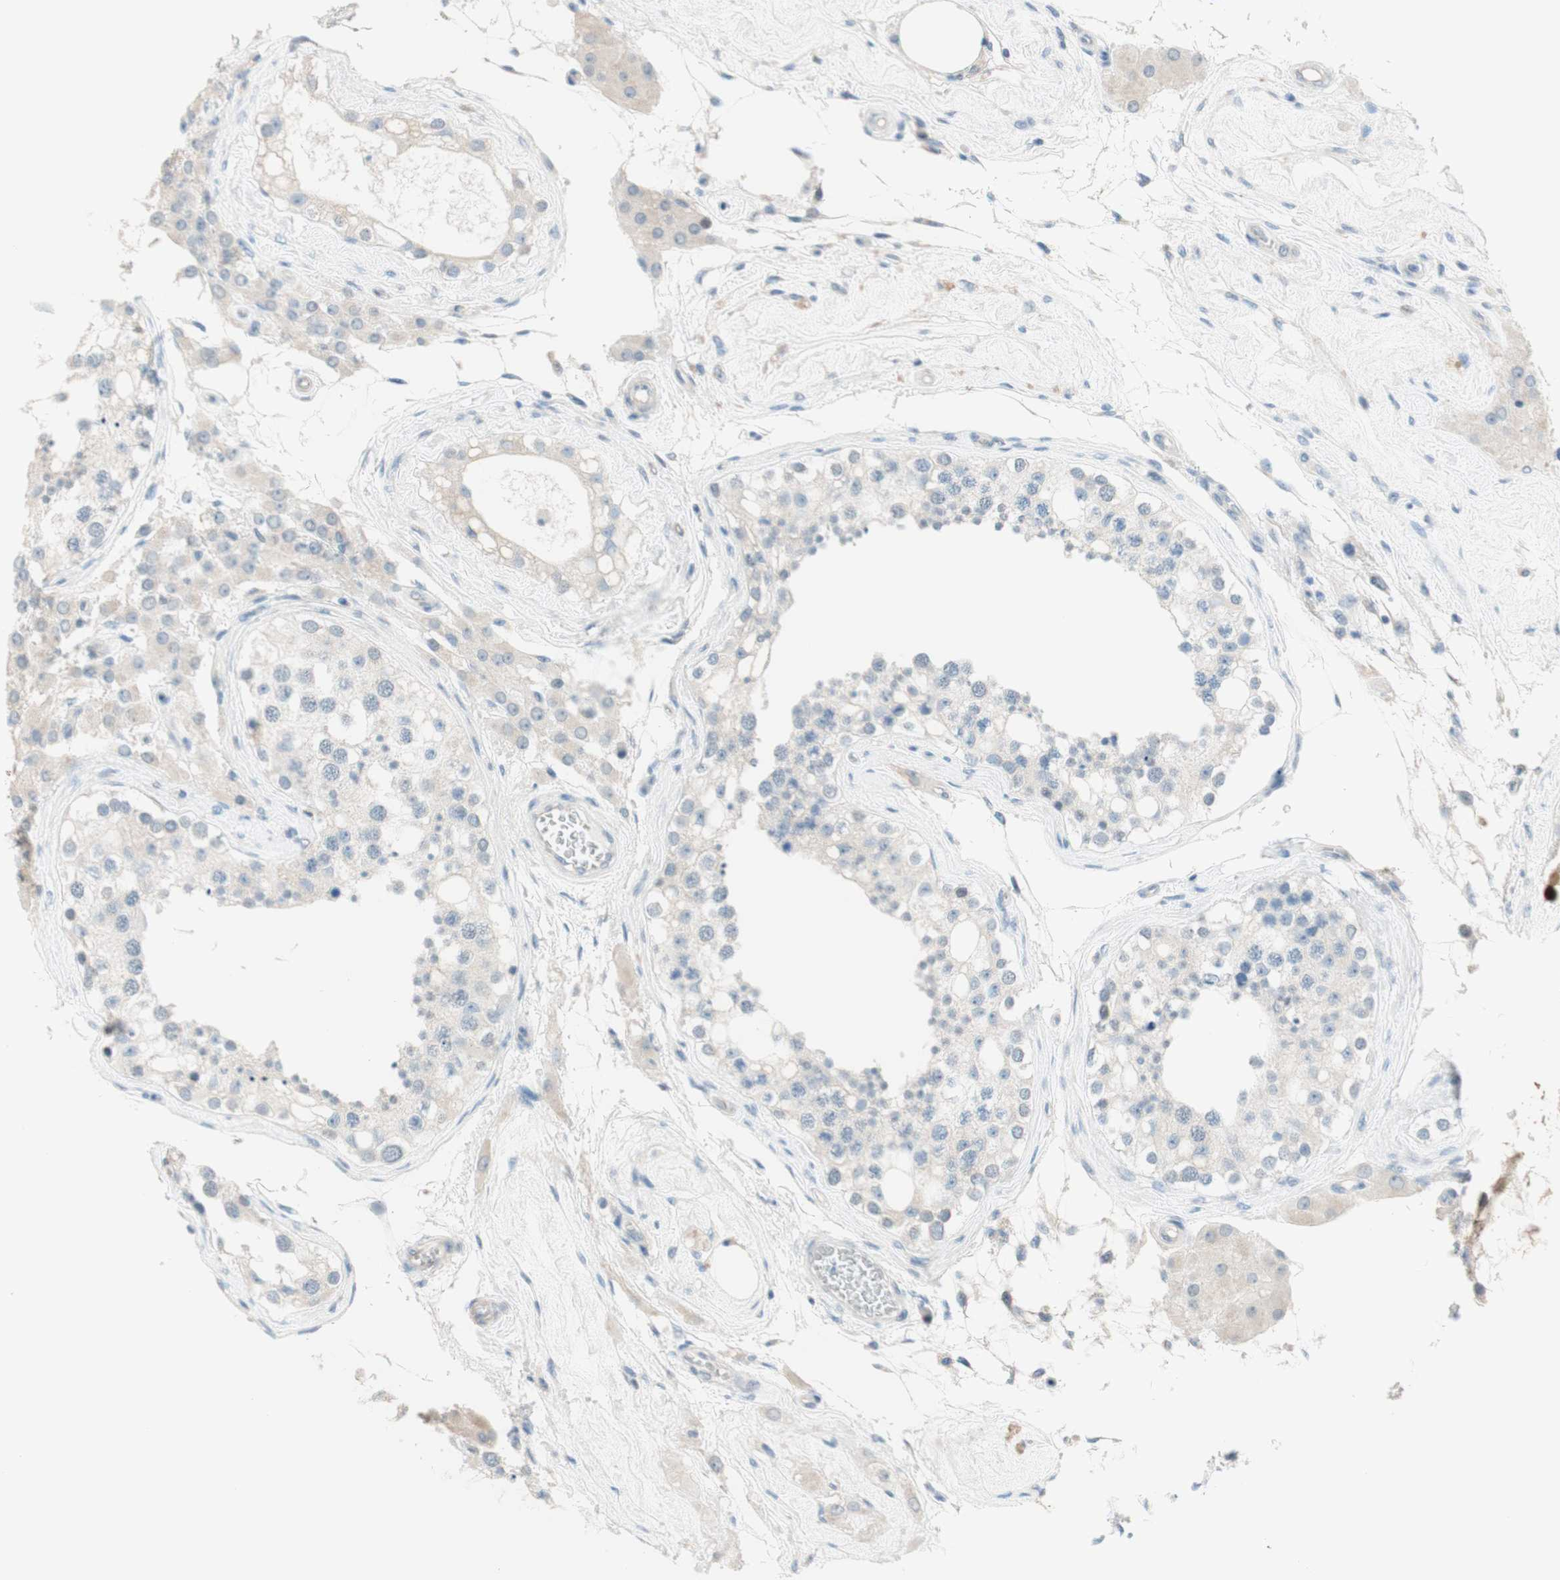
{"staining": {"intensity": "weak", "quantity": "<25%", "location": "nuclear"}, "tissue": "testis", "cell_type": "Cells in seminiferous ducts", "image_type": "normal", "snomed": [{"axis": "morphology", "description": "Normal tissue, NOS"}, {"axis": "topography", "description": "Testis"}], "caption": "IHC of unremarkable human testis reveals no positivity in cells in seminiferous ducts. (Brightfield microscopy of DAB IHC at high magnification).", "gene": "JPH1", "patient": {"sex": "male", "age": 68}}